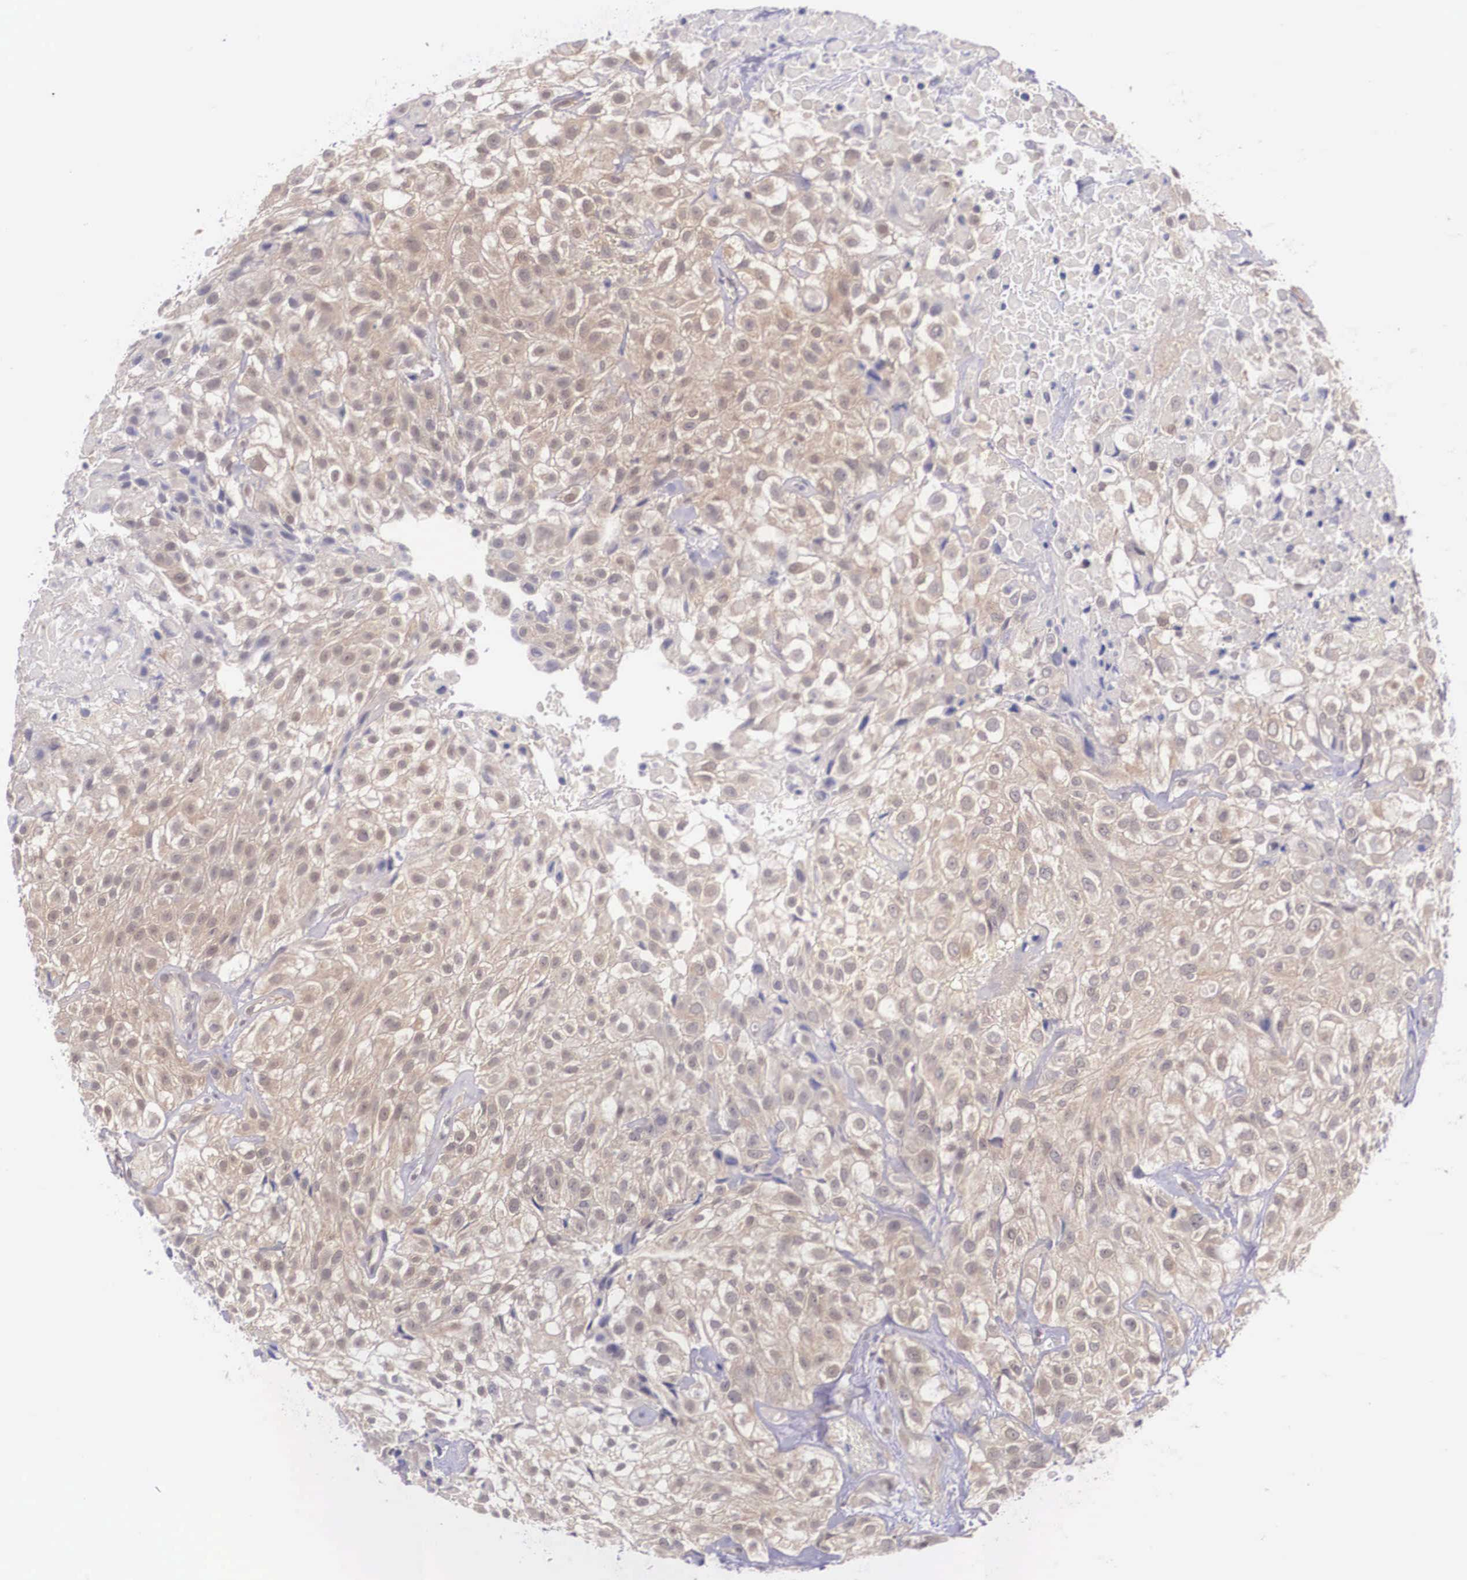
{"staining": {"intensity": "moderate", "quantity": "25%-75%", "location": "cytoplasmic/membranous"}, "tissue": "urothelial cancer", "cell_type": "Tumor cells", "image_type": "cancer", "snomed": [{"axis": "morphology", "description": "Urothelial carcinoma, High grade"}, {"axis": "topography", "description": "Urinary bladder"}], "caption": "Human high-grade urothelial carcinoma stained with a protein marker demonstrates moderate staining in tumor cells.", "gene": "IGBP1", "patient": {"sex": "male", "age": 56}}